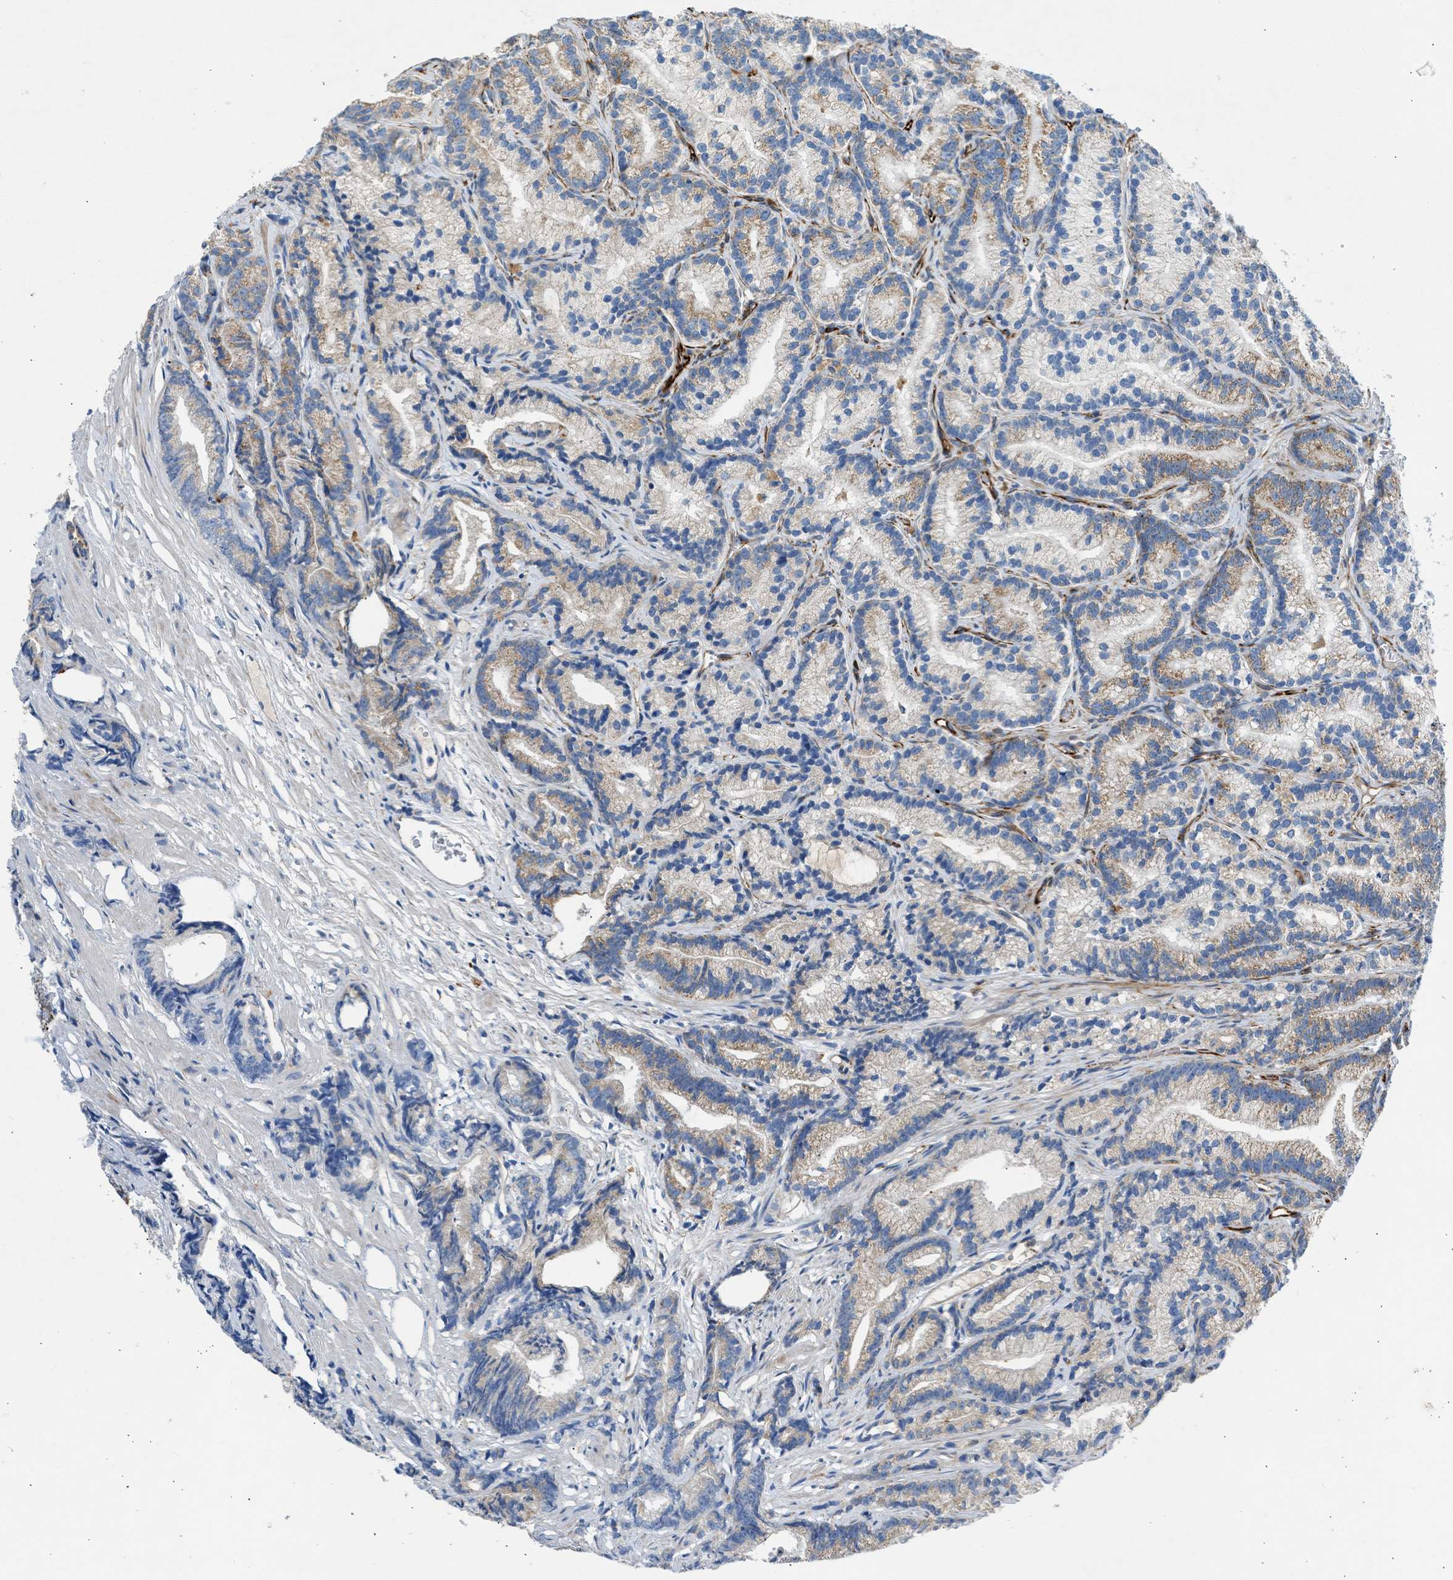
{"staining": {"intensity": "weak", "quantity": "25%-75%", "location": "cytoplasmic/membranous"}, "tissue": "prostate cancer", "cell_type": "Tumor cells", "image_type": "cancer", "snomed": [{"axis": "morphology", "description": "Adenocarcinoma, Low grade"}, {"axis": "topography", "description": "Prostate"}], "caption": "Immunohistochemistry (IHC) (DAB (3,3'-diaminobenzidine)) staining of human low-grade adenocarcinoma (prostate) exhibits weak cytoplasmic/membranous protein positivity in approximately 25%-75% of tumor cells. The protein of interest is shown in brown color, while the nuclei are stained blue.", "gene": "ULK4", "patient": {"sex": "male", "age": 89}}